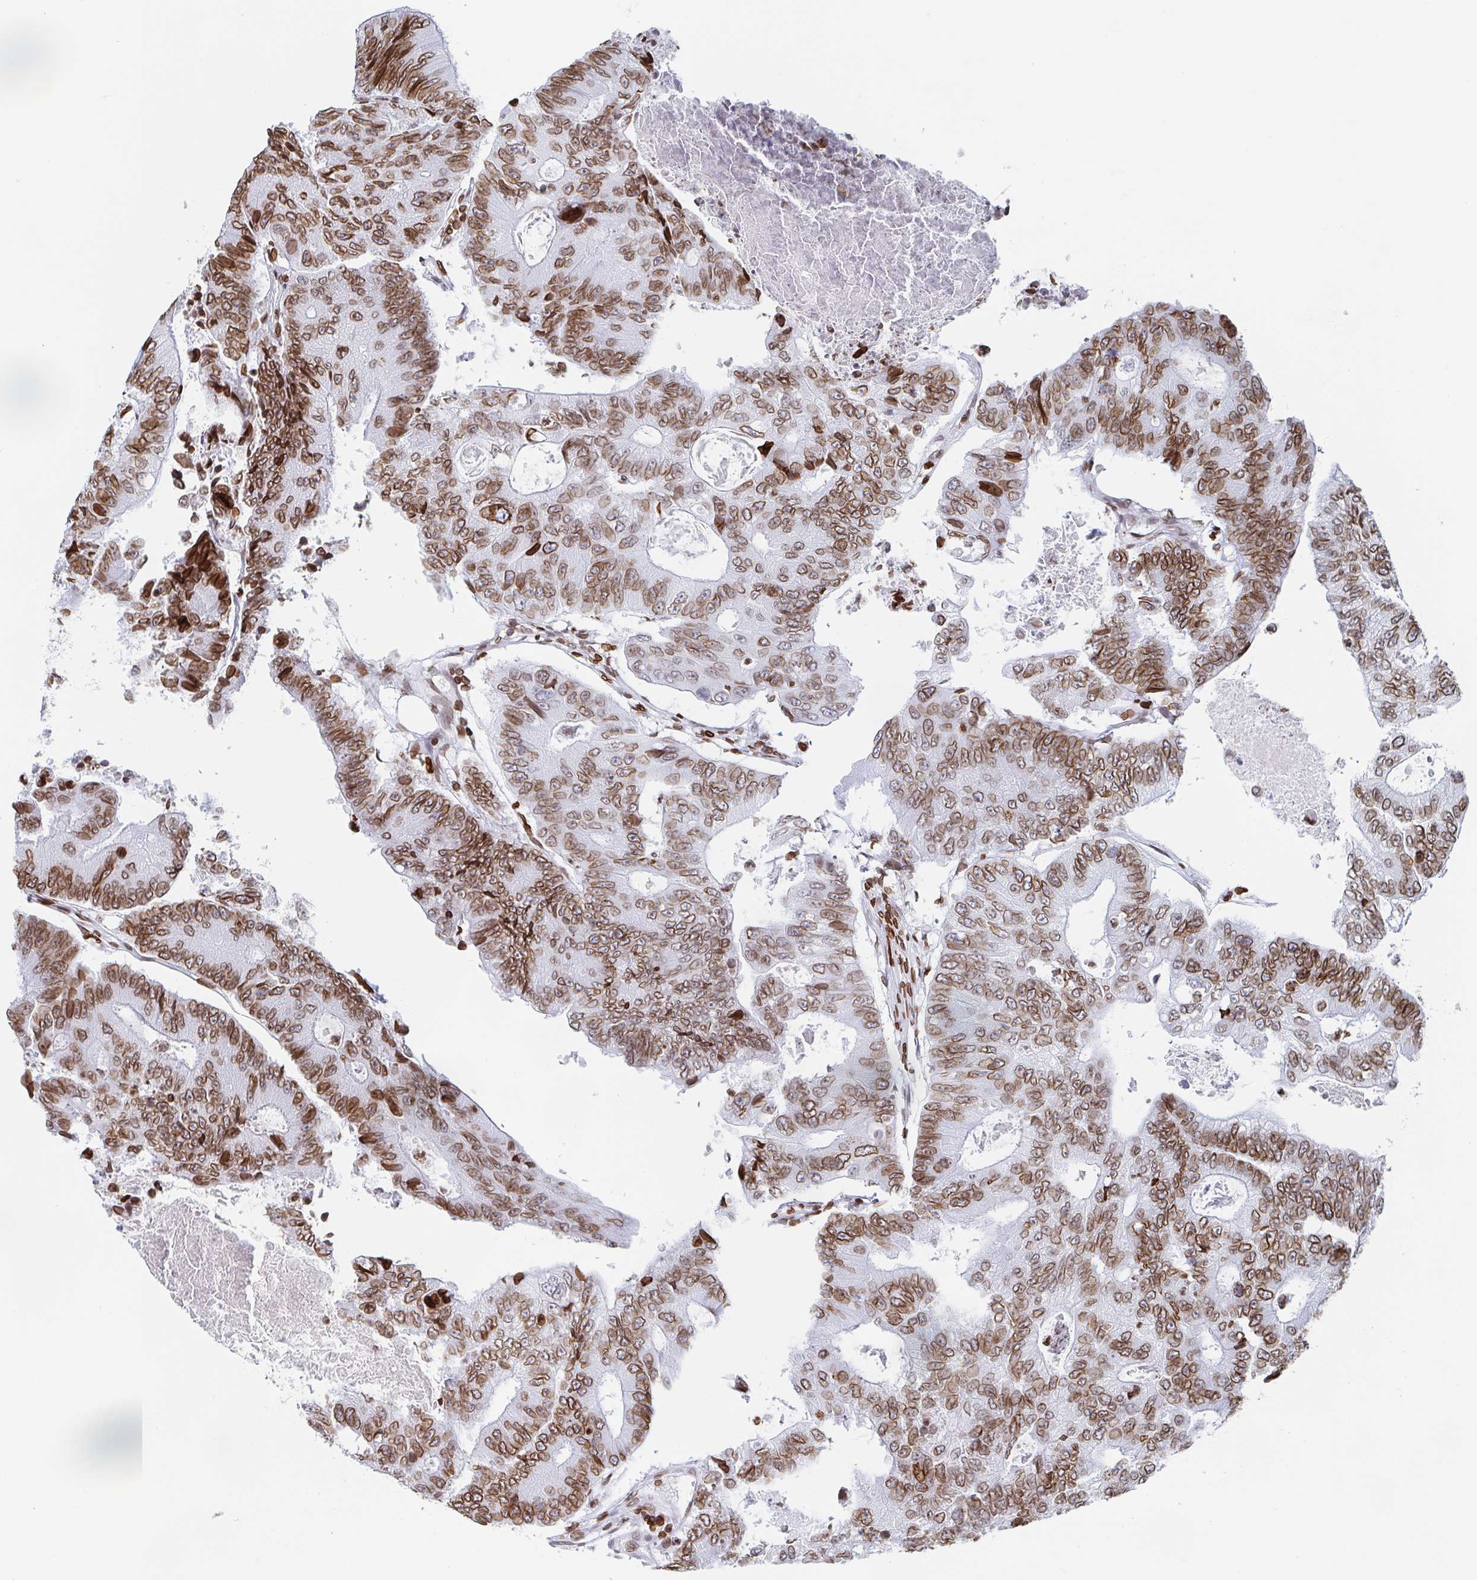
{"staining": {"intensity": "moderate", "quantity": ">75%", "location": "cytoplasmic/membranous,nuclear"}, "tissue": "colorectal cancer", "cell_type": "Tumor cells", "image_type": "cancer", "snomed": [{"axis": "morphology", "description": "Adenocarcinoma, NOS"}, {"axis": "topography", "description": "Colon"}], "caption": "Colorectal cancer (adenocarcinoma) tissue displays moderate cytoplasmic/membranous and nuclear staining in approximately >75% of tumor cells, visualized by immunohistochemistry. (Stains: DAB in brown, nuclei in blue, Microscopy: brightfield microscopy at high magnification).", "gene": "BTBD7", "patient": {"sex": "female", "age": 48}}